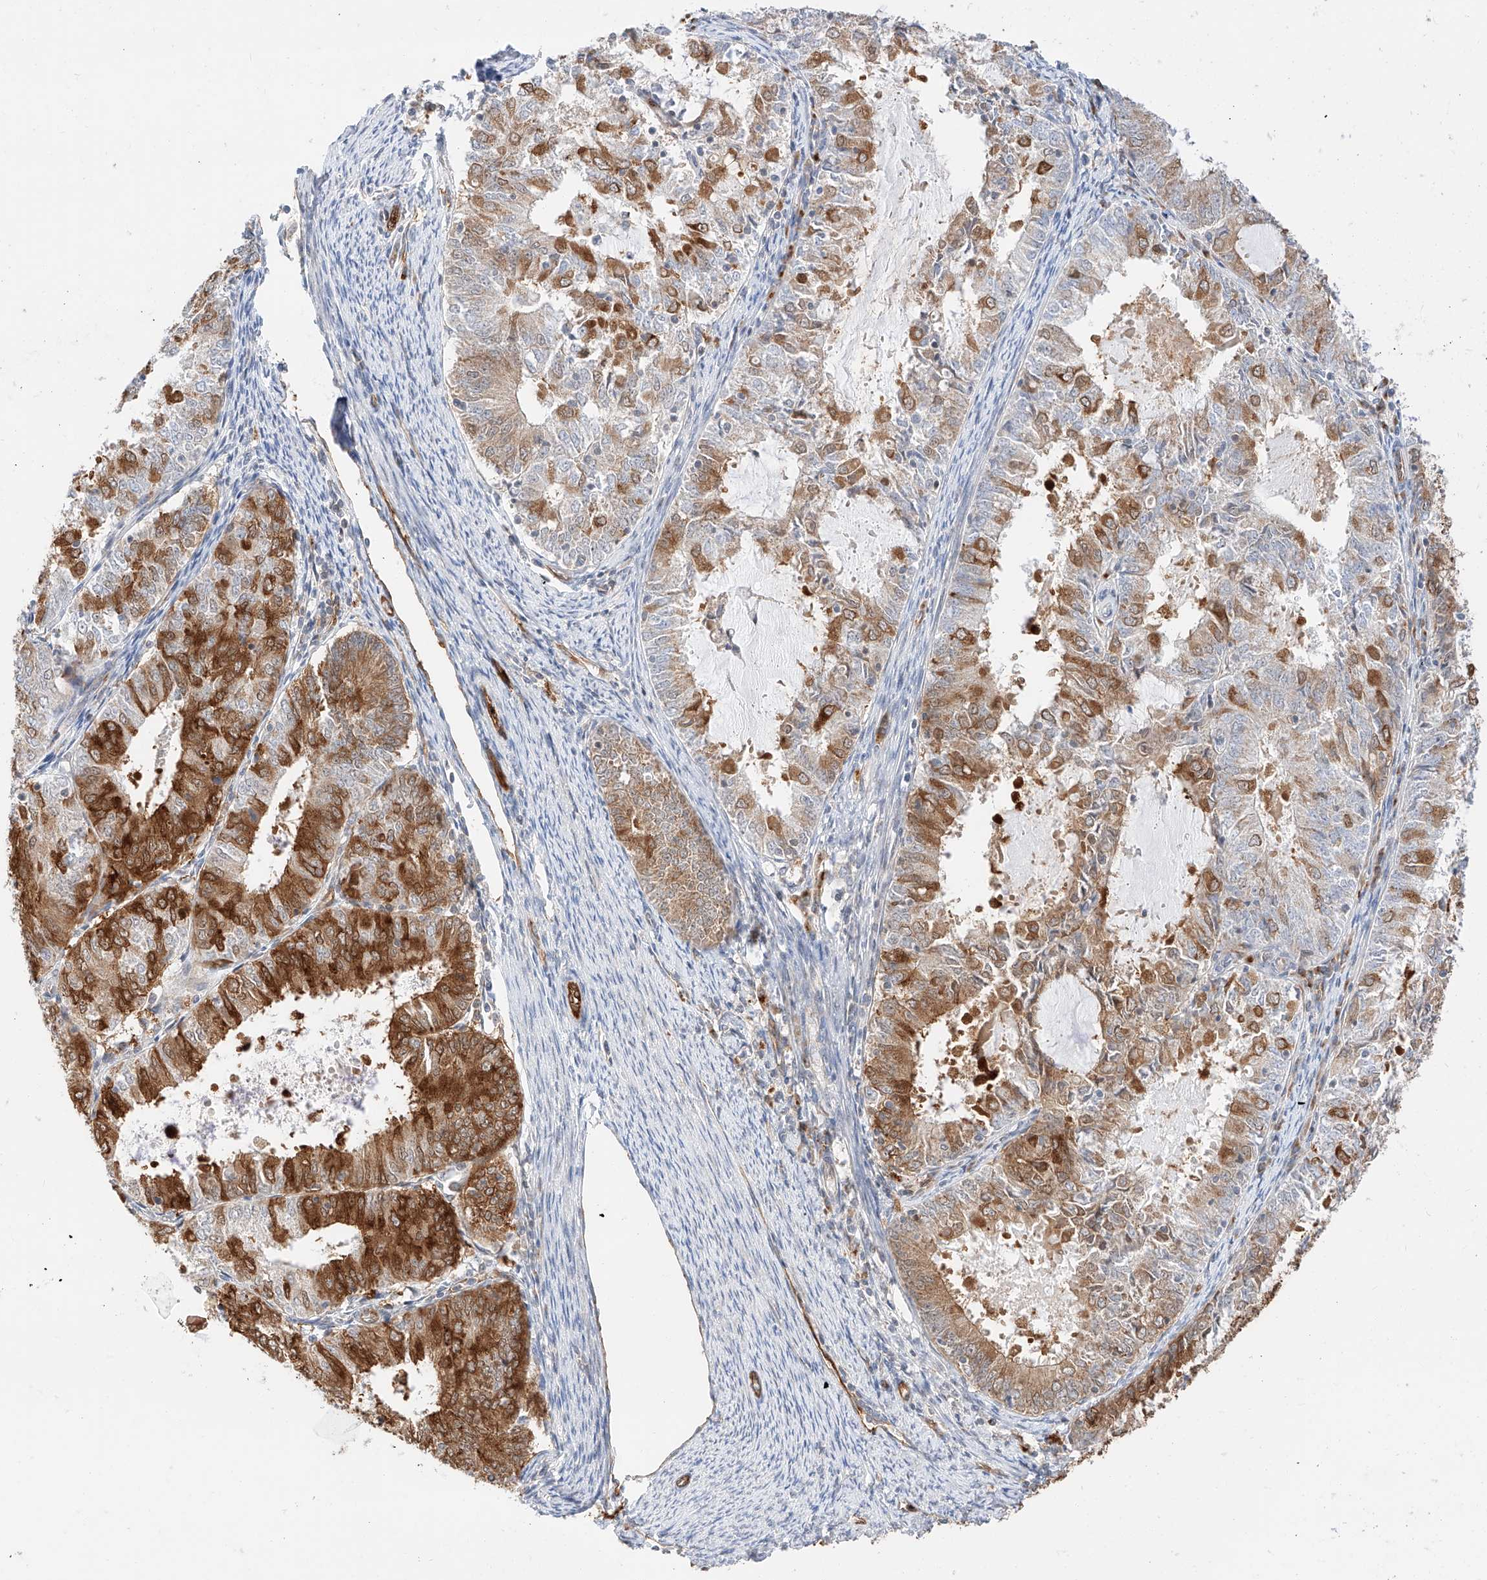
{"staining": {"intensity": "strong", "quantity": ">75%", "location": "cytoplasmic/membranous"}, "tissue": "endometrial cancer", "cell_type": "Tumor cells", "image_type": "cancer", "snomed": [{"axis": "morphology", "description": "Adenocarcinoma, NOS"}, {"axis": "topography", "description": "Endometrium"}], "caption": "Endometrial adenocarcinoma stained with DAB IHC shows high levels of strong cytoplasmic/membranous staining in about >75% of tumor cells.", "gene": "CARMIL1", "patient": {"sex": "female", "age": 57}}